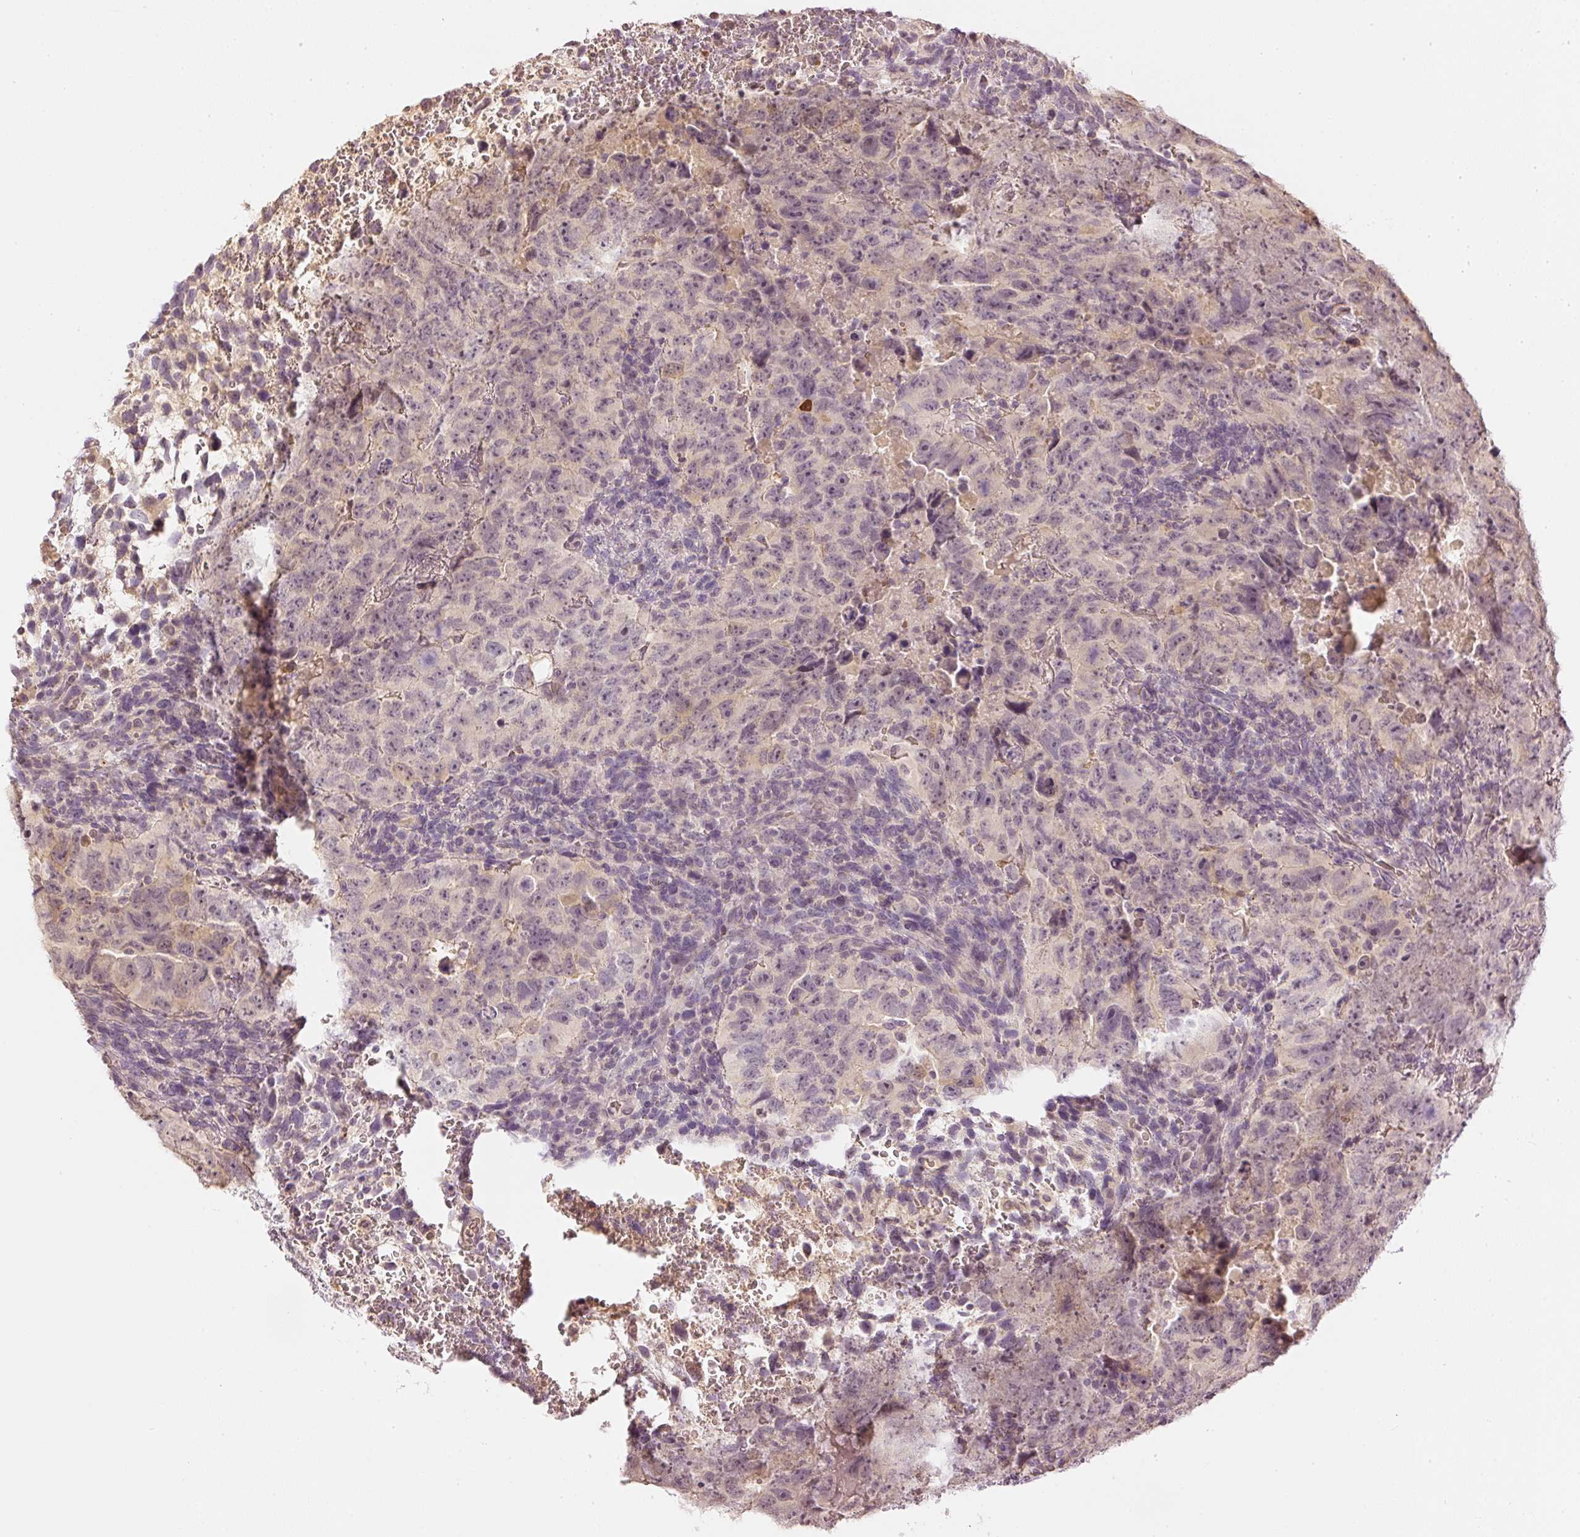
{"staining": {"intensity": "weak", "quantity": "25%-75%", "location": "cytoplasmic/membranous,nuclear"}, "tissue": "testis cancer", "cell_type": "Tumor cells", "image_type": "cancer", "snomed": [{"axis": "morphology", "description": "Carcinoma, Embryonal, NOS"}, {"axis": "topography", "description": "Testis"}], "caption": "A micrograph of human testis cancer (embryonal carcinoma) stained for a protein reveals weak cytoplasmic/membranous and nuclear brown staining in tumor cells. The protein of interest is stained brown, and the nuclei are stained in blue (DAB (3,3'-diaminobenzidine) IHC with brightfield microscopy, high magnification).", "gene": "GZMA", "patient": {"sex": "male", "age": 24}}